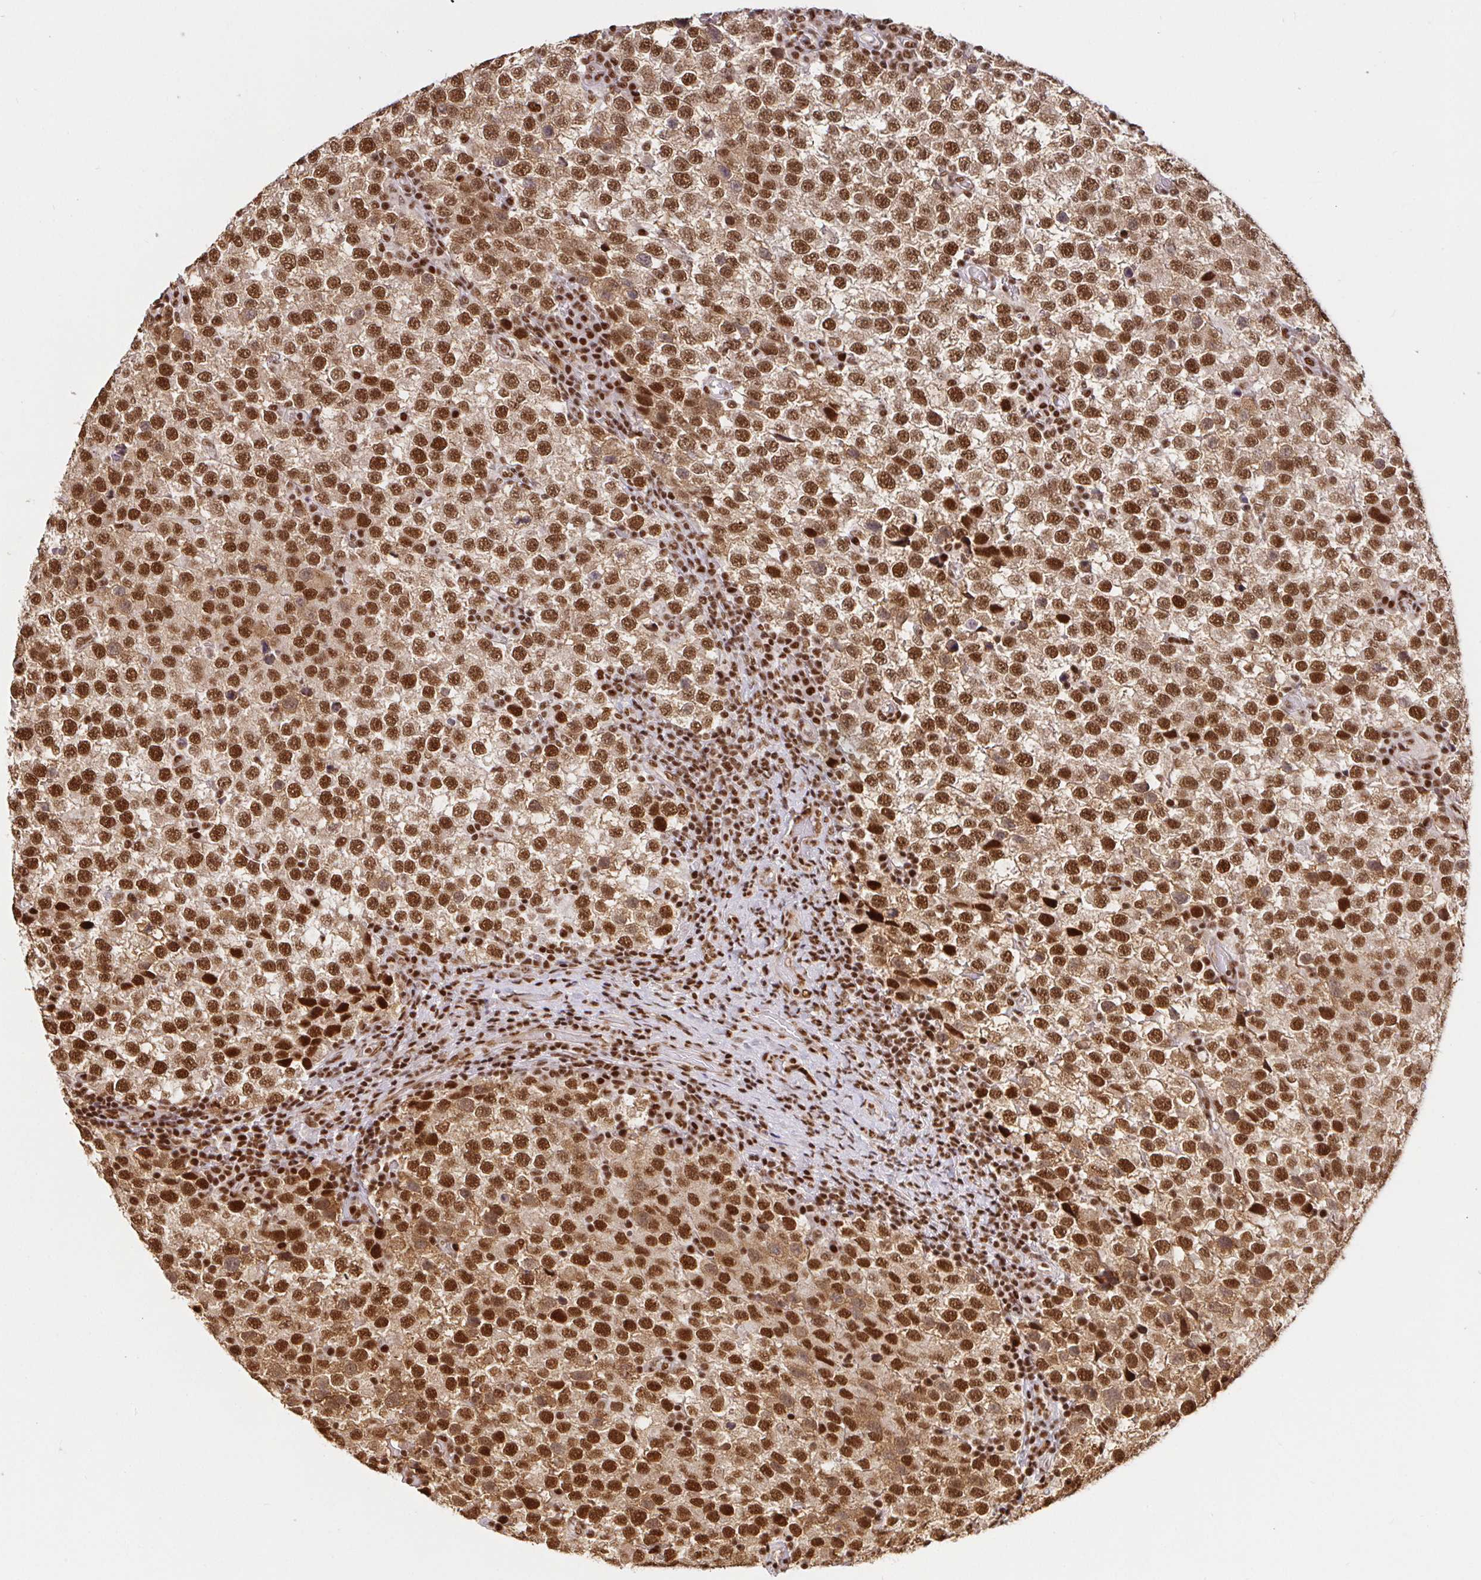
{"staining": {"intensity": "strong", "quantity": ">75%", "location": "cytoplasmic/membranous,nuclear"}, "tissue": "testis cancer", "cell_type": "Tumor cells", "image_type": "cancer", "snomed": [{"axis": "morphology", "description": "Seminoma, NOS"}, {"axis": "topography", "description": "Testis"}], "caption": "Immunohistochemistry (DAB (3,3'-diaminobenzidine)) staining of testis cancer demonstrates strong cytoplasmic/membranous and nuclear protein positivity in about >75% of tumor cells. (DAB (3,3'-diaminobenzidine) IHC with brightfield microscopy, high magnification).", "gene": "SP3", "patient": {"sex": "male", "age": 34}}